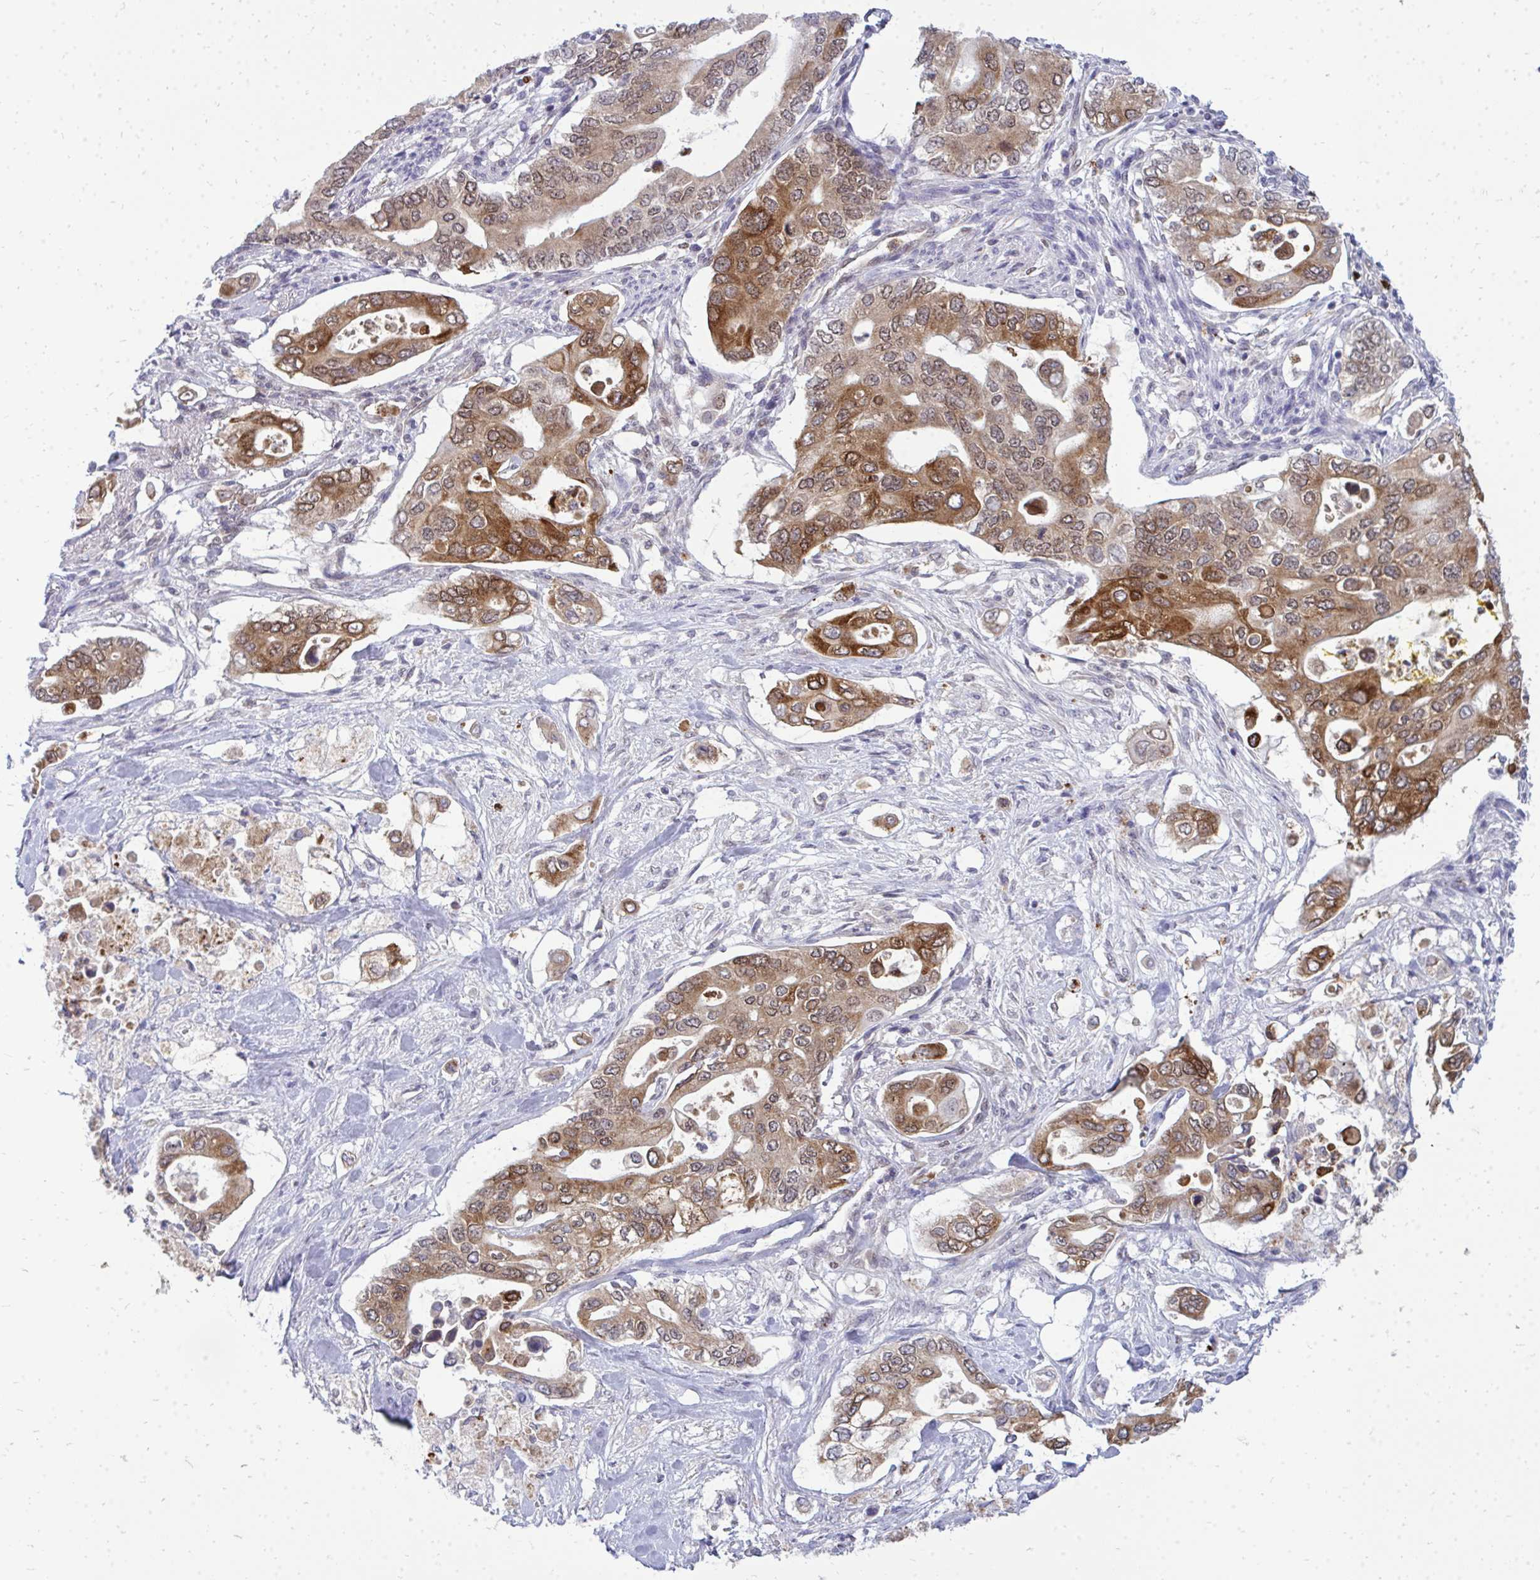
{"staining": {"intensity": "moderate", "quantity": ">75%", "location": "cytoplasmic/membranous"}, "tissue": "pancreatic cancer", "cell_type": "Tumor cells", "image_type": "cancer", "snomed": [{"axis": "morphology", "description": "Adenocarcinoma, NOS"}, {"axis": "topography", "description": "Pancreas"}], "caption": "This photomicrograph displays pancreatic cancer stained with immunohistochemistry (IHC) to label a protein in brown. The cytoplasmic/membranous of tumor cells show moderate positivity for the protein. Nuclei are counter-stained blue.", "gene": "ACSL5", "patient": {"sex": "female", "age": 63}}